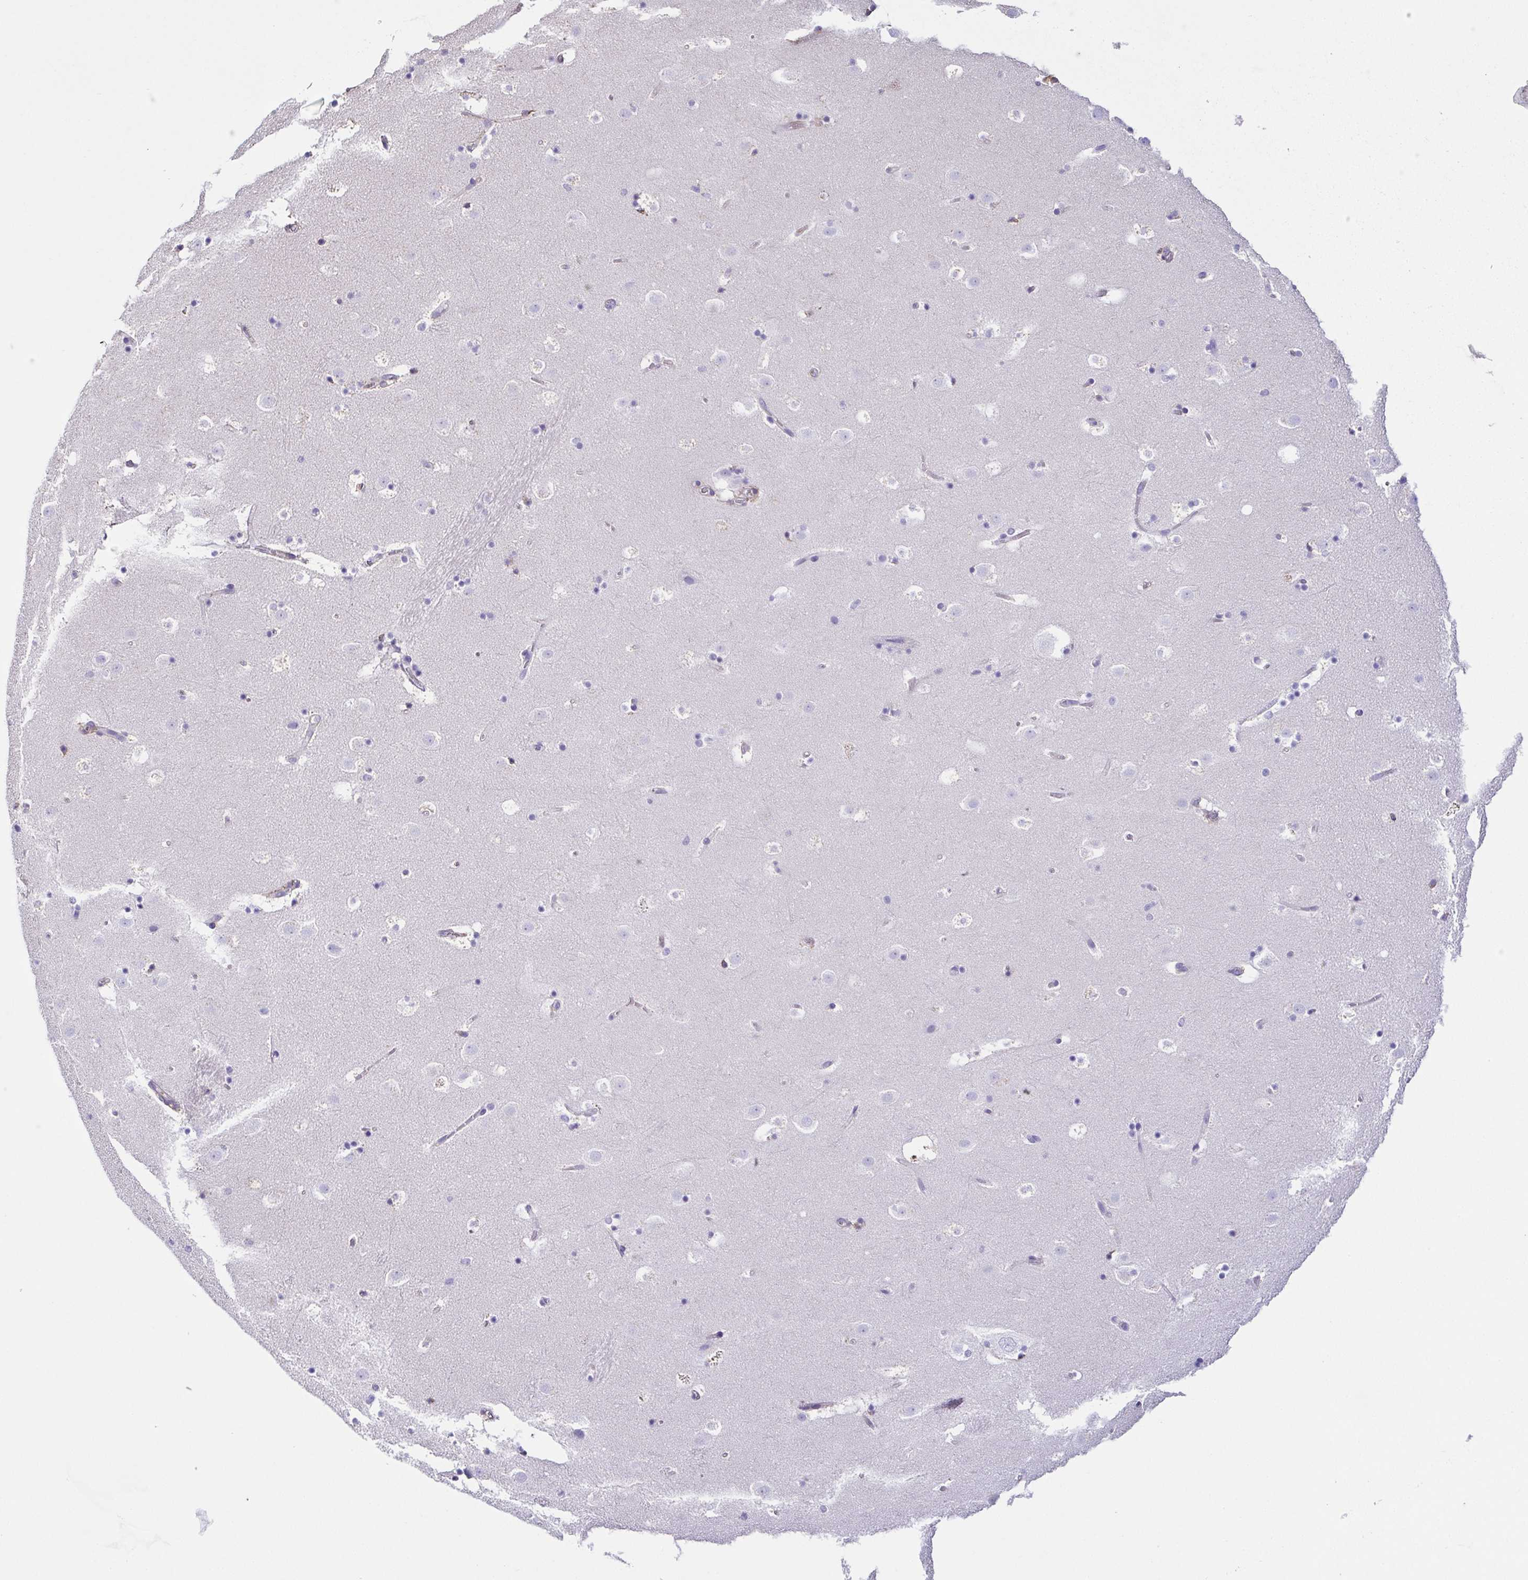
{"staining": {"intensity": "negative", "quantity": "none", "location": "none"}, "tissue": "caudate", "cell_type": "Glial cells", "image_type": "normal", "snomed": [{"axis": "morphology", "description": "Normal tissue, NOS"}, {"axis": "topography", "description": "Lateral ventricle wall"}], "caption": "An immunohistochemistry (IHC) histopathology image of benign caudate is shown. There is no staining in glial cells of caudate. The staining is performed using DAB (3,3'-diaminobenzidine) brown chromogen with nuclei counter-stained in using hematoxylin.", "gene": "ANXA10", "patient": {"sex": "male", "age": 37}}